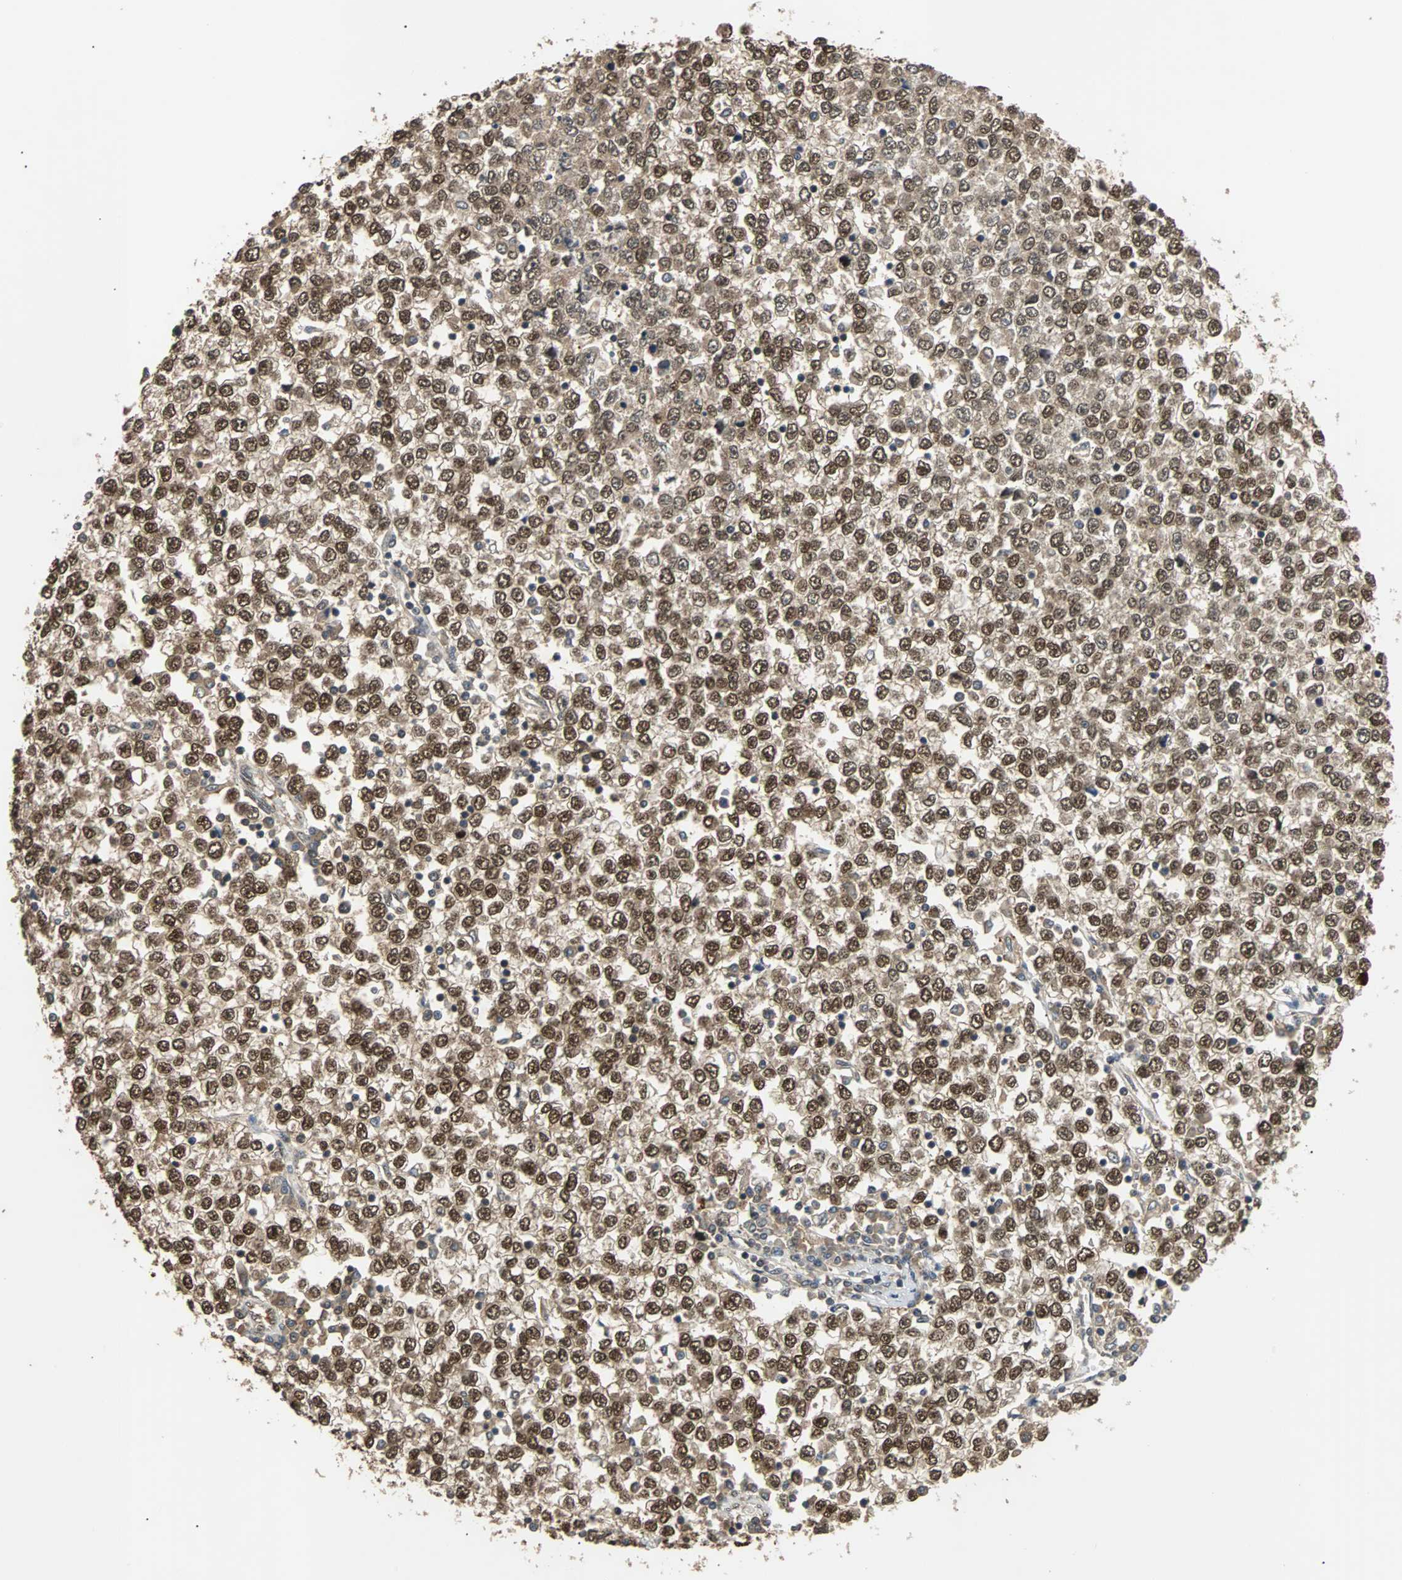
{"staining": {"intensity": "strong", "quantity": ">75%", "location": "cytoplasmic/membranous,nuclear"}, "tissue": "testis cancer", "cell_type": "Tumor cells", "image_type": "cancer", "snomed": [{"axis": "morphology", "description": "Seminoma, NOS"}, {"axis": "topography", "description": "Testis"}], "caption": "Protein expression analysis of human testis cancer reveals strong cytoplasmic/membranous and nuclear positivity in approximately >75% of tumor cells.", "gene": "PHC1", "patient": {"sex": "male", "age": 65}}